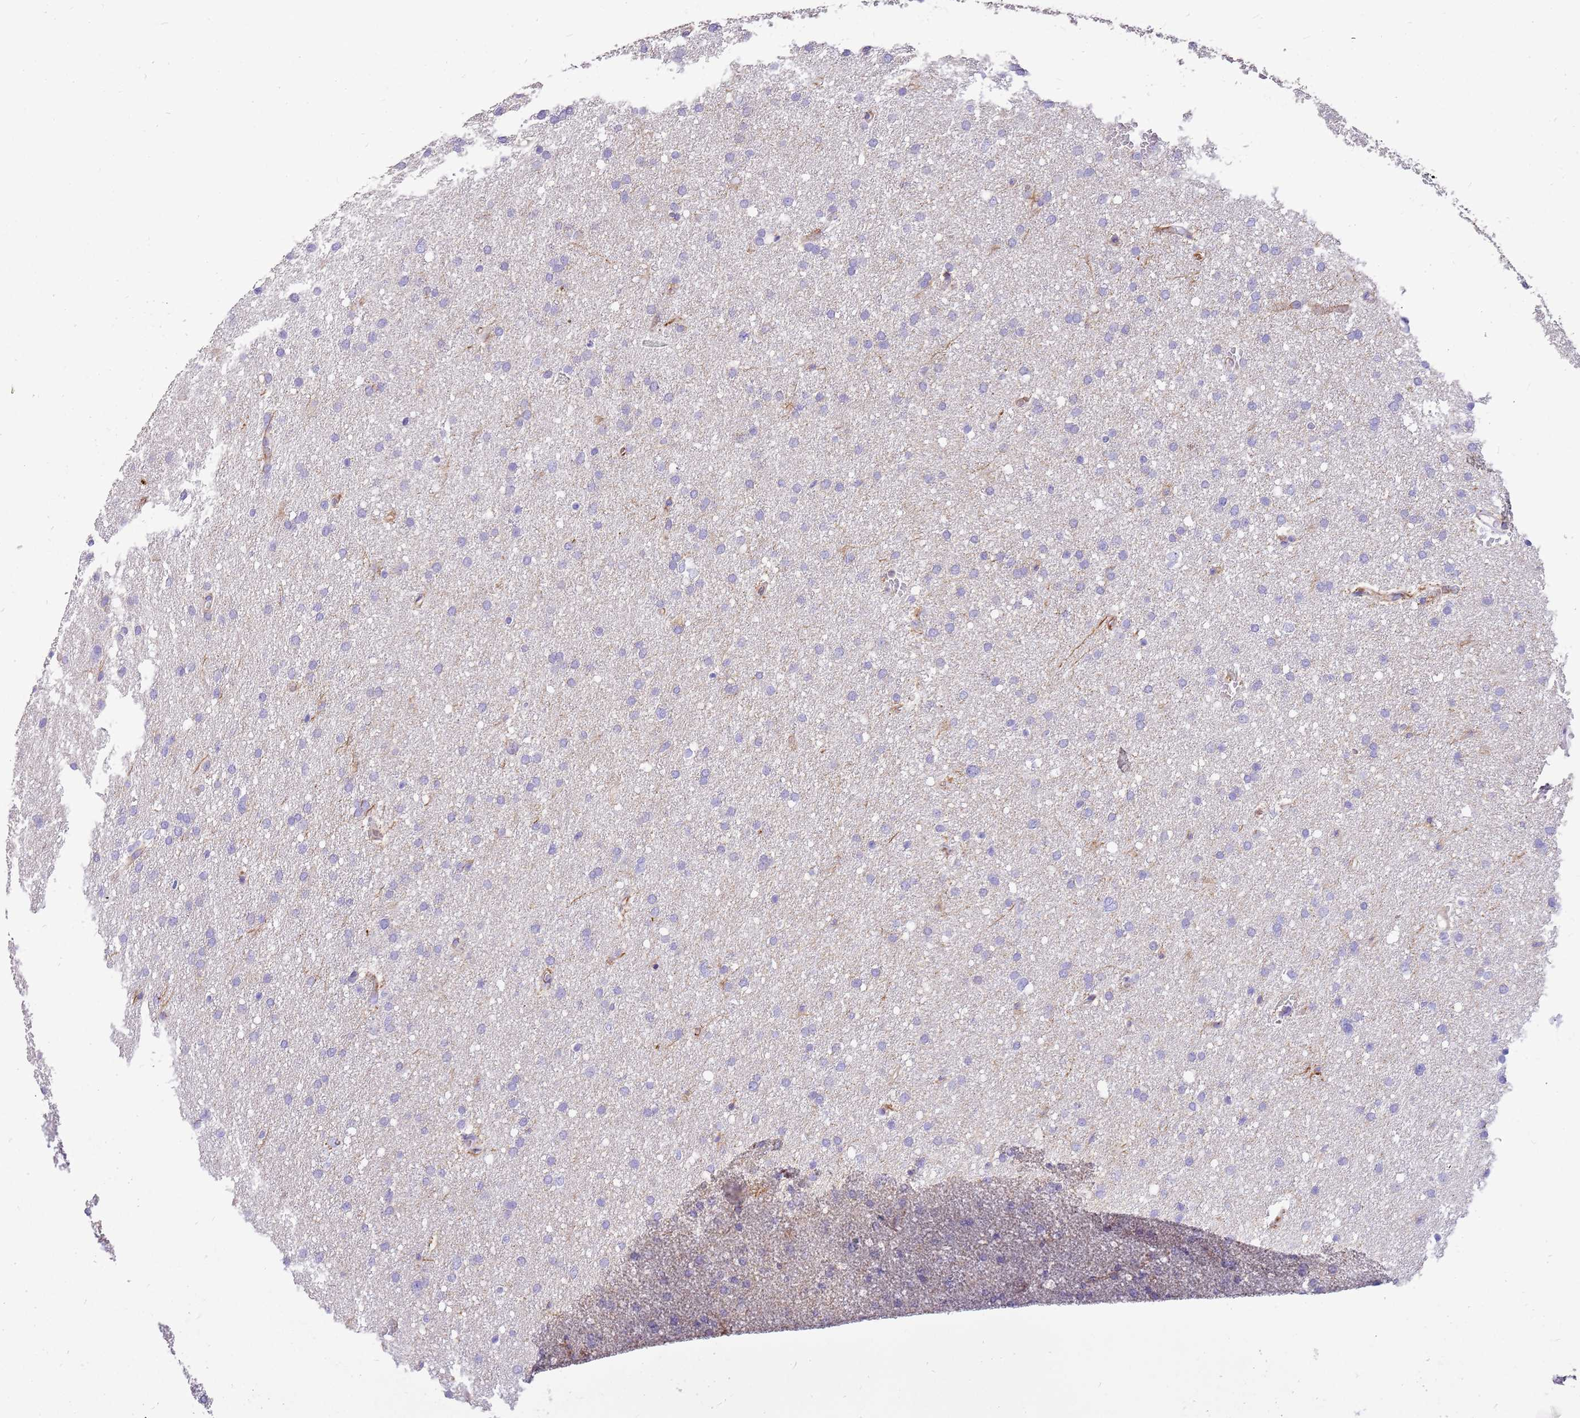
{"staining": {"intensity": "negative", "quantity": "none", "location": "none"}, "tissue": "glioma", "cell_type": "Tumor cells", "image_type": "cancer", "snomed": [{"axis": "morphology", "description": "Glioma, malignant, High grade"}, {"axis": "topography", "description": "Cerebral cortex"}], "caption": "Glioma was stained to show a protein in brown. There is no significant staining in tumor cells.", "gene": "ZDHHC1", "patient": {"sex": "female", "age": 36}}